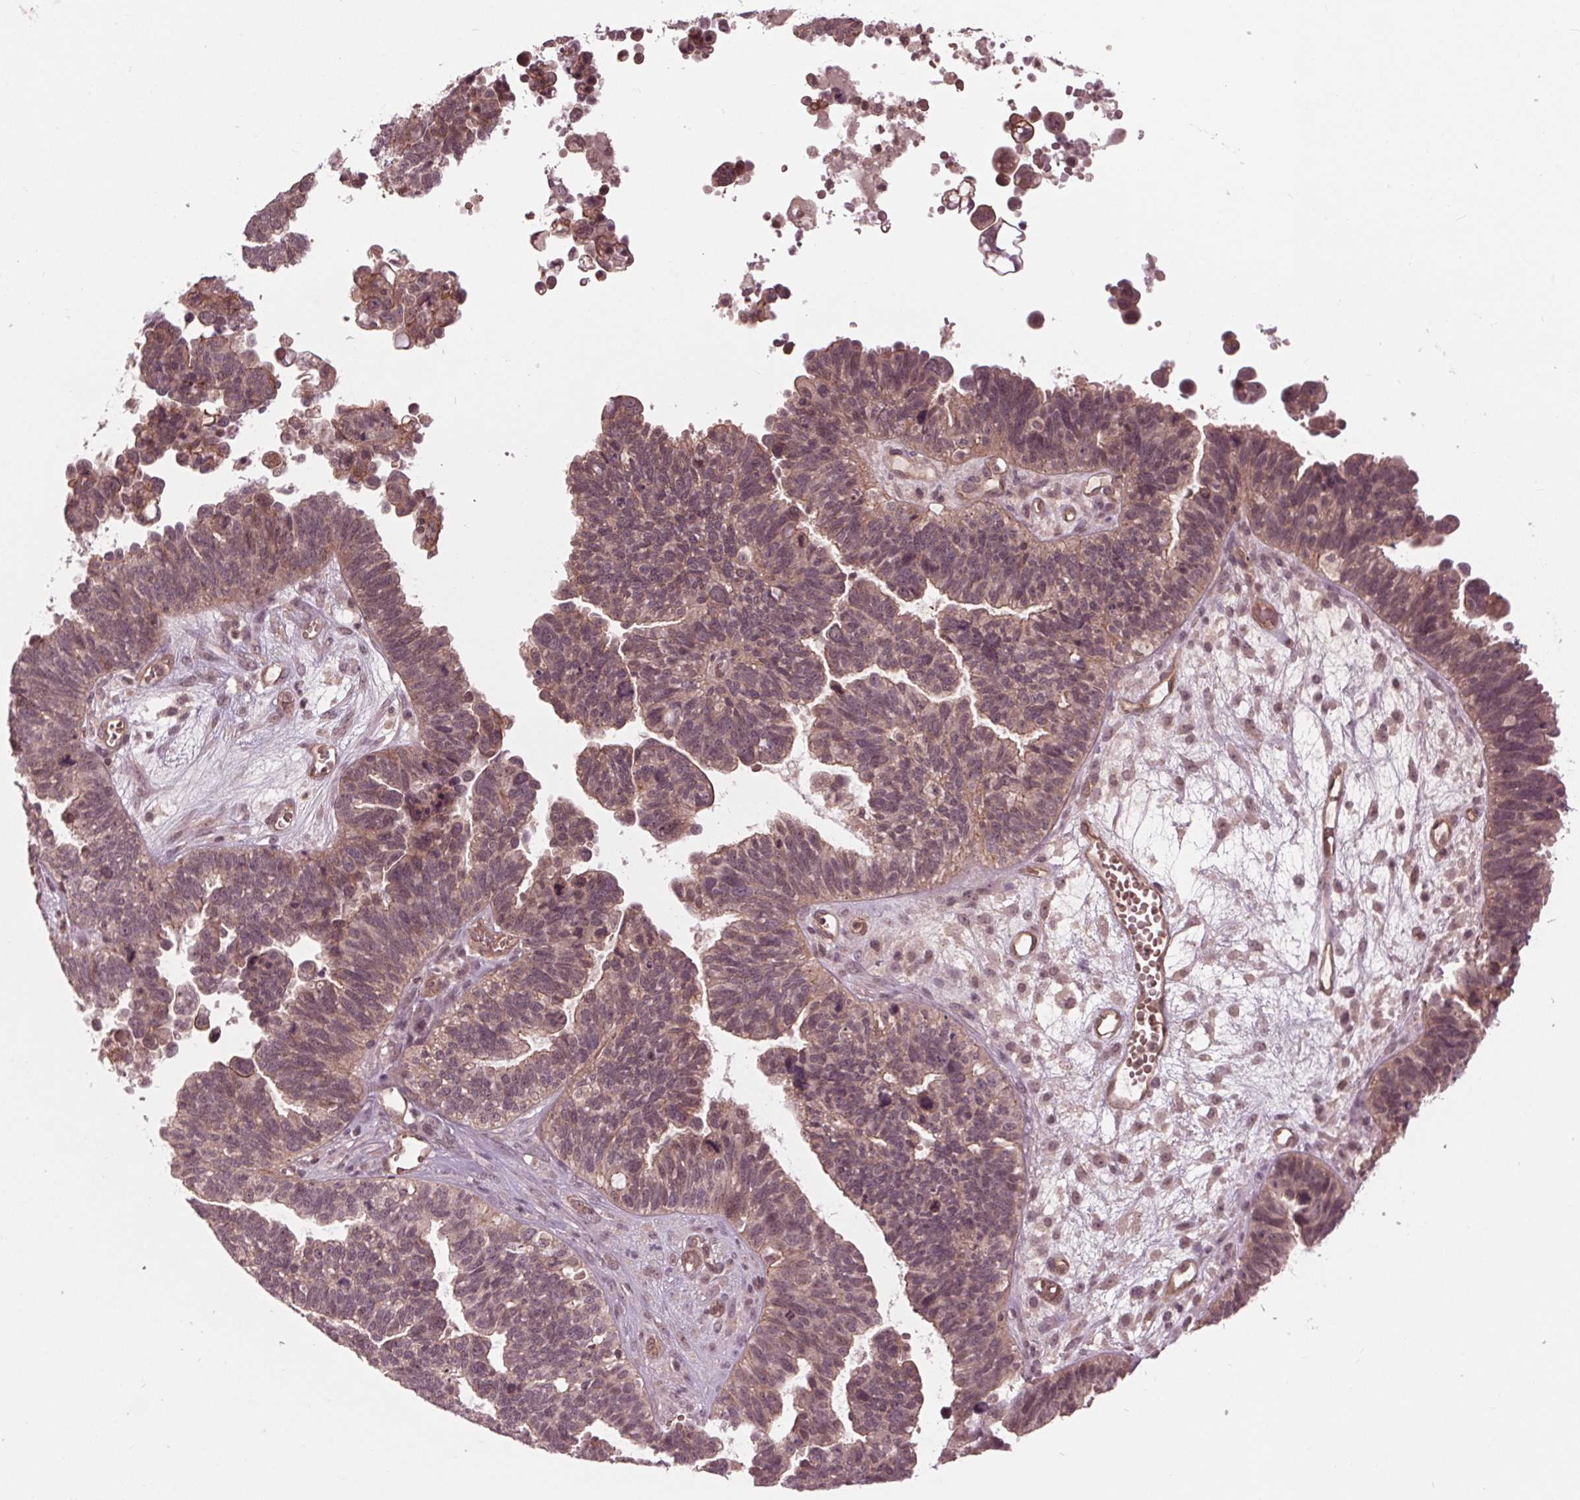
{"staining": {"intensity": "weak", "quantity": "25%-75%", "location": "cytoplasmic/membranous"}, "tissue": "ovarian cancer", "cell_type": "Tumor cells", "image_type": "cancer", "snomed": [{"axis": "morphology", "description": "Cystadenocarcinoma, serous, NOS"}, {"axis": "topography", "description": "Ovary"}], "caption": "IHC of human ovarian cancer (serous cystadenocarcinoma) demonstrates low levels of weak cytoplasmic/membranous expression in about 25%-75% of tumor cells. The staining was performed using DAB (3,3'-diaminobenzidine) to visualize the protein expression in brown, while the nuclei were stained in blue with hematoxylin (Magnification: 20x).", "gene": "BTBD1", "patient": {"sex": "female", "age": 60}}